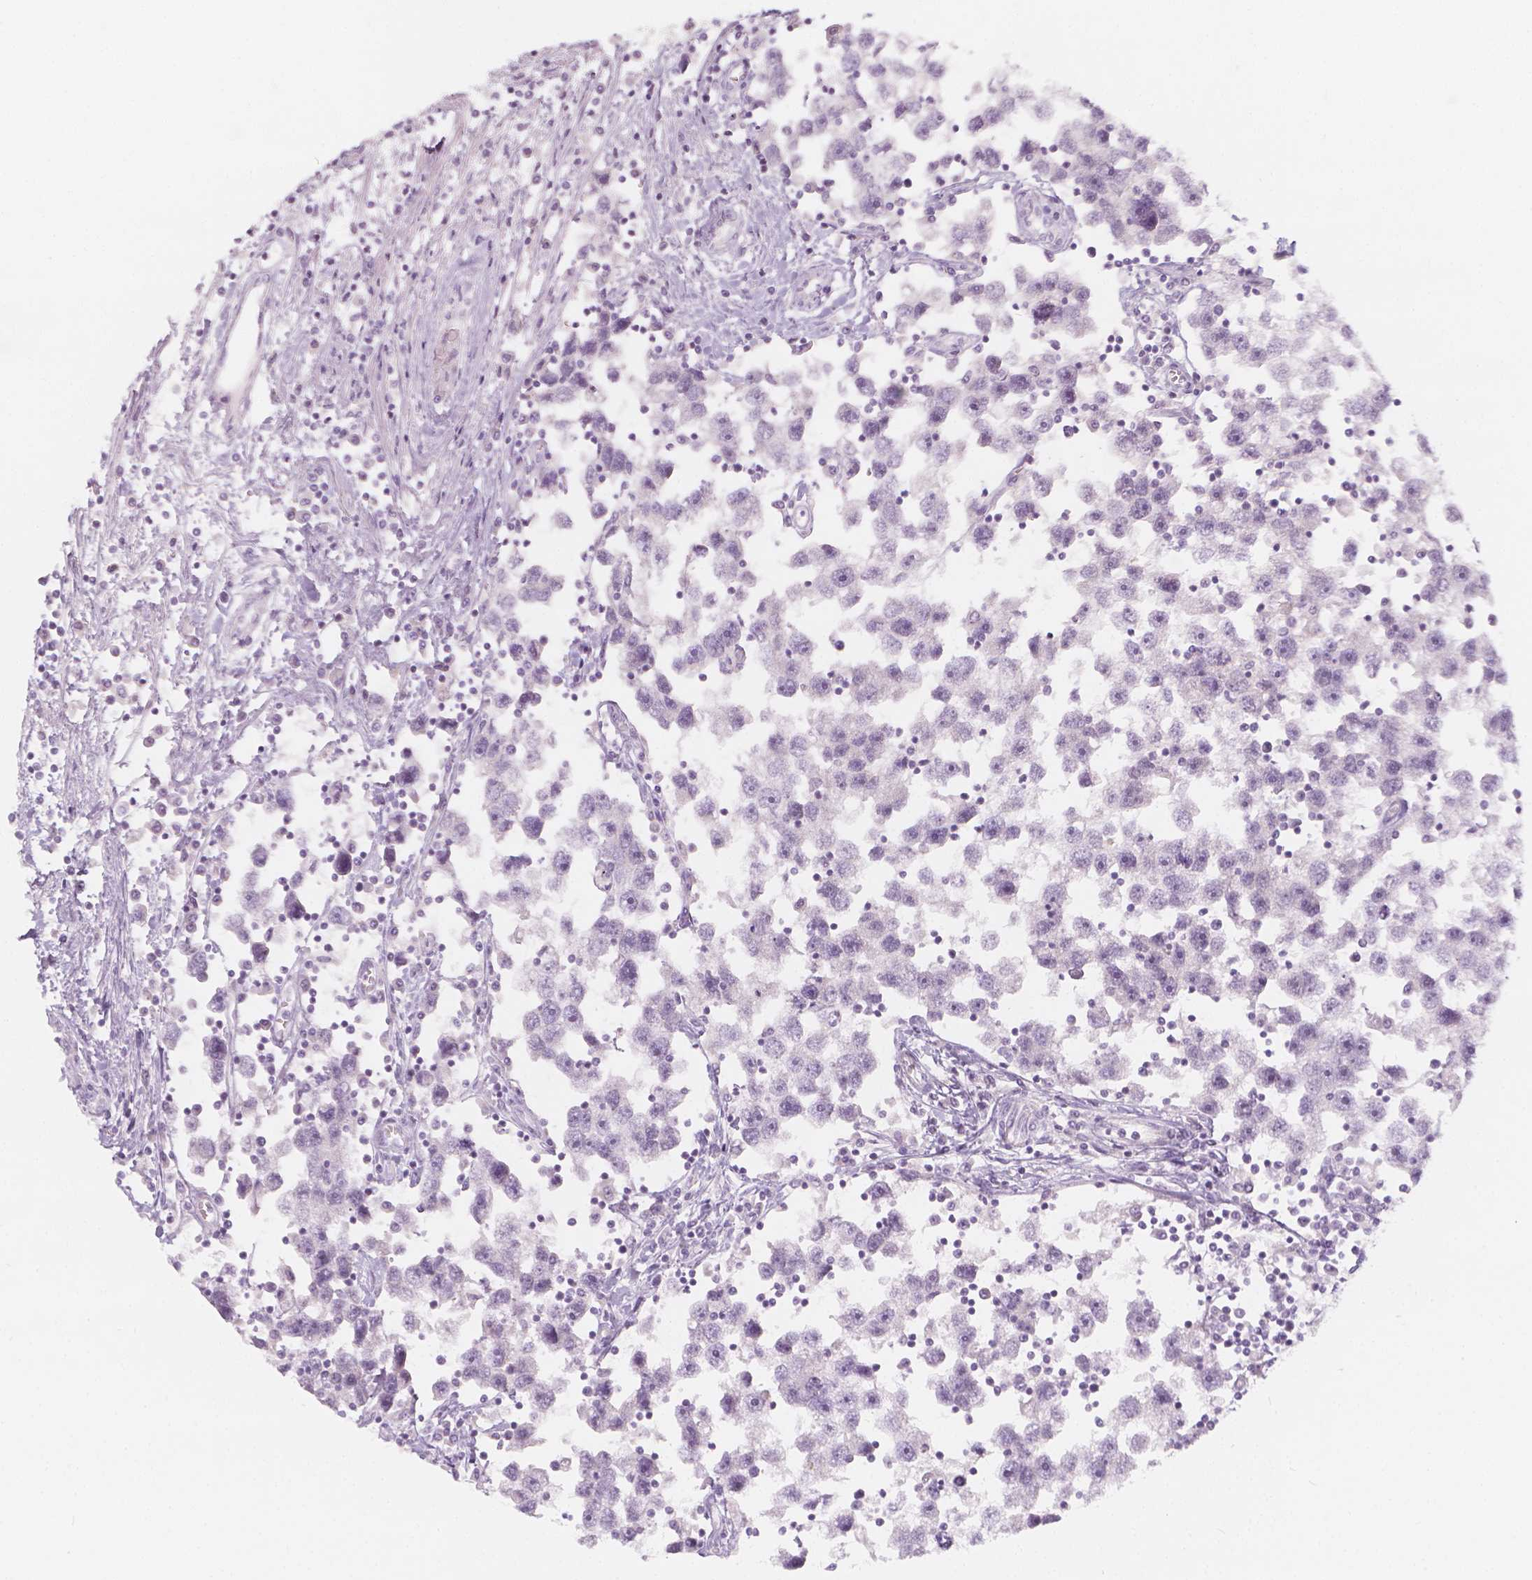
{"staining": {"intensity": "negative", "quantity": "none", "location": "none"}, "tissue": "testis cancer", "cell_type": "Tumor cells", "image_type": "cancer", "snomed": [{"axis": "morphology", "description": "Seminoma, NOS"}, {"axis": "topography", "description": "Testis"}], "caption": "This is an IHC photomicrograph of seminoma (testis). There is no staining in tumor cells.", "gene": "RBFOX1", "patient": {"sex": "male", "age": 30}}